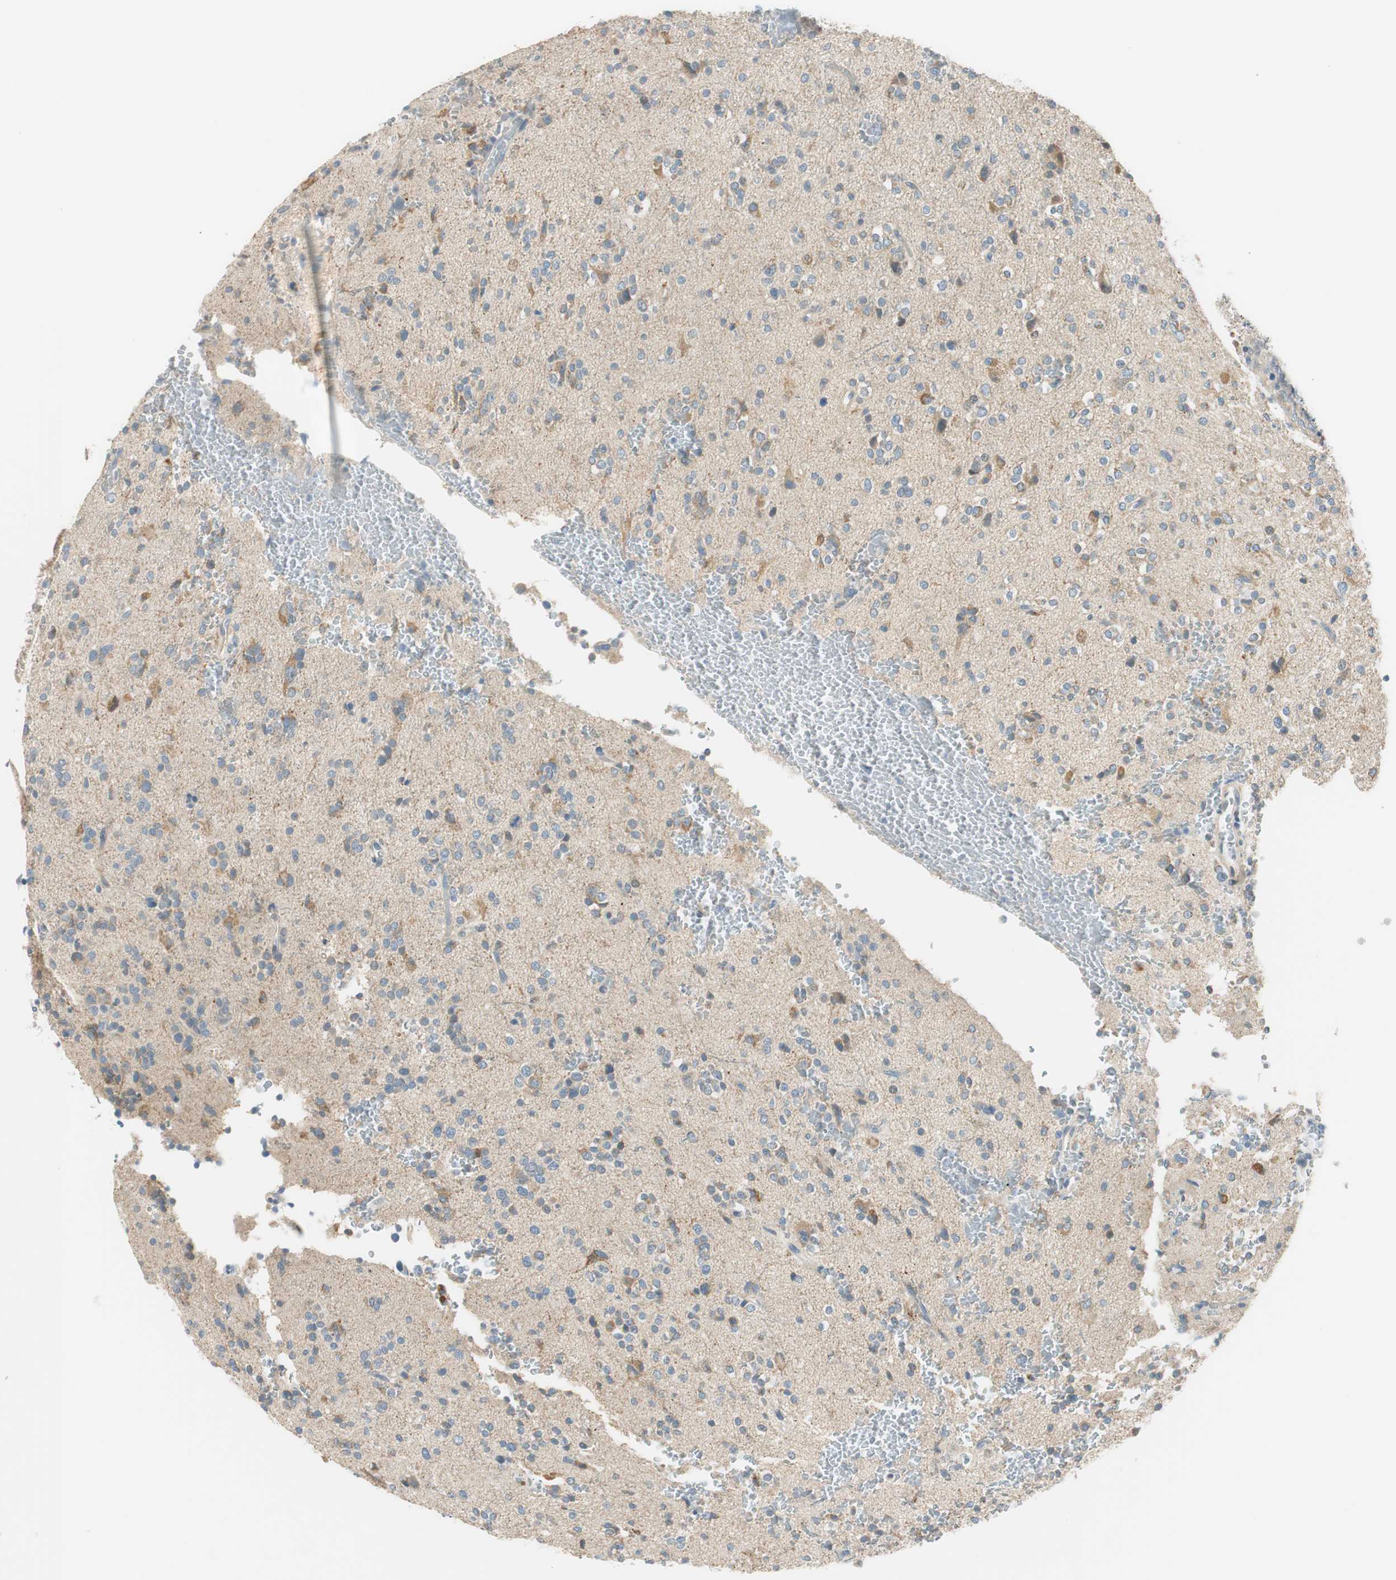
{"staining": {"intensity": "weak", "quantity": "25%-75%", "location": "cytoplasmic/membranous"}, "tissue": "glioma", "cell_type": "Tumor cells", "image_type": "cancer", "snomed": [{"axis": "morphology", "description": "Glioma, malignant, High grade"}, {"axis": "topography", "description": "Brain"}], "caption": "Brown immunohistochemical staining in human glioma shows weak cytoplasmic/membranous positivity in about 25%-75% of tumor cells.", "gene": "TACR3", "patient": {"sex": "male", "age": 47}}